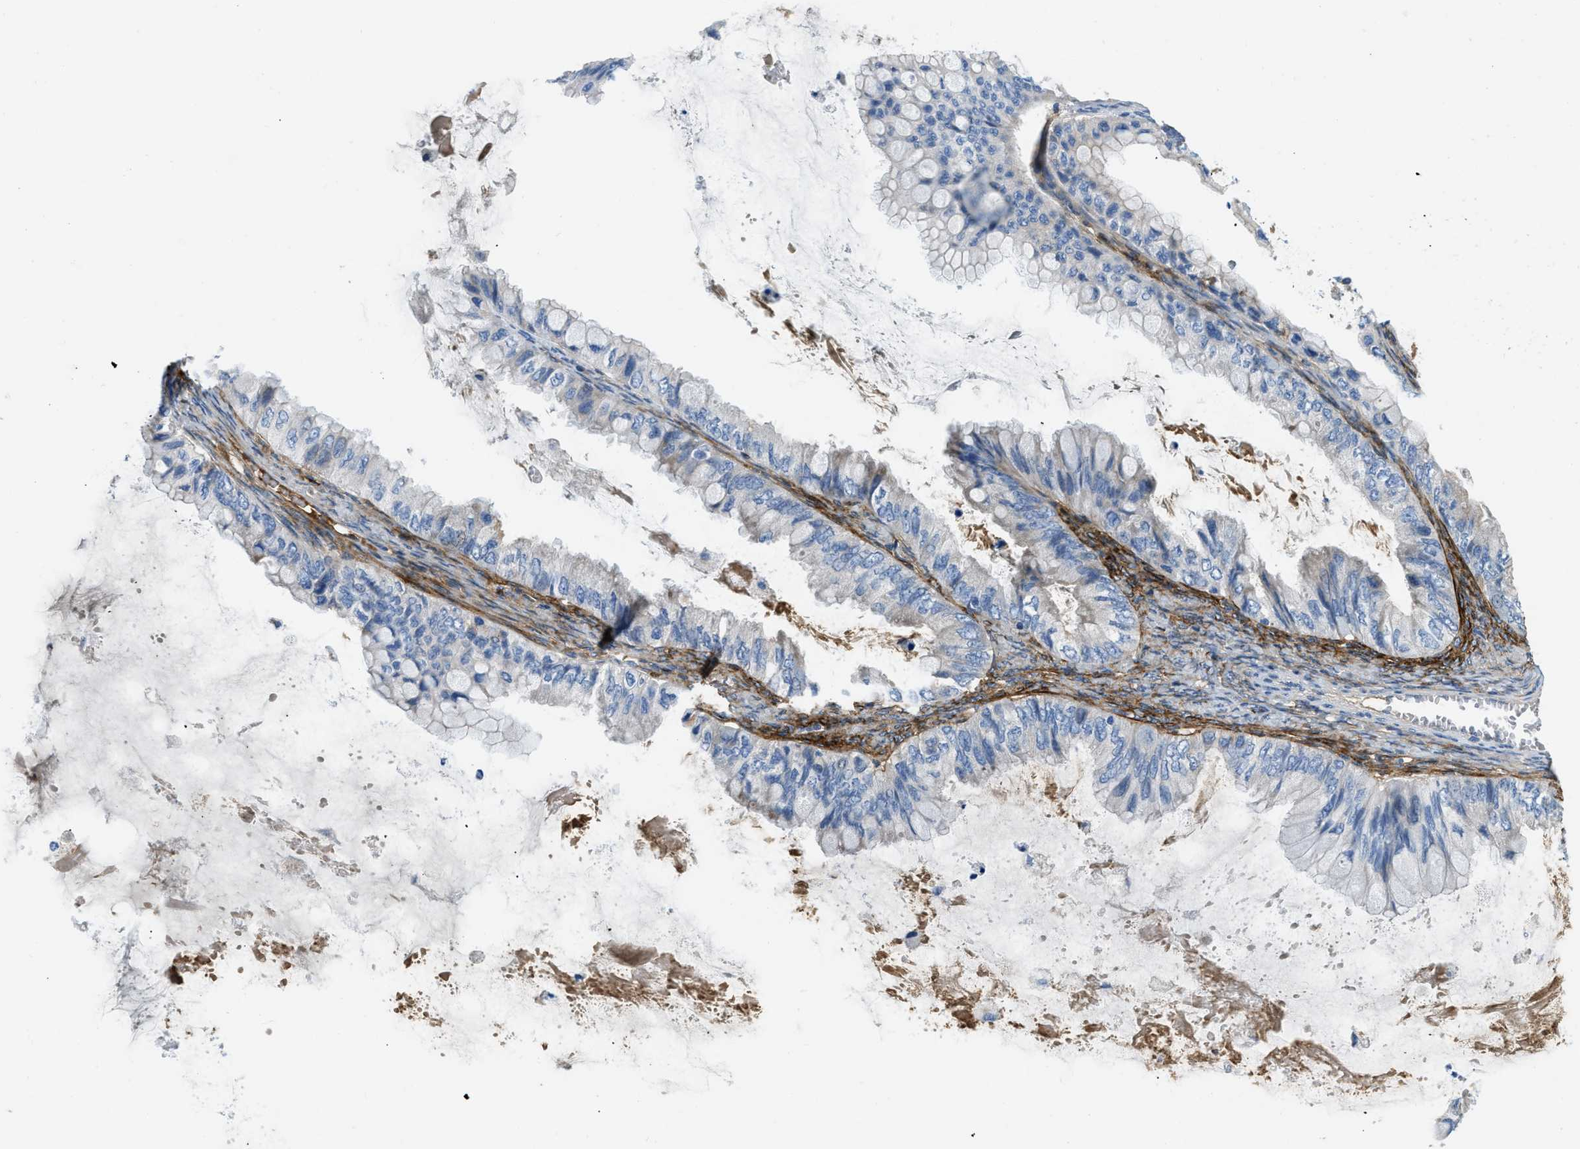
{"staining": {"intensity": "weak", "quantity": "<25%", "location": "cytoplasmic/membranous"}, "tissue": "ovarian cancer", "cell_type": "Tumor cells", "image_type": "cancer", "snomed": [{"axis": "morphology", "description": "Cystadenocarcinoma, mucinous, NOS"}, {"axis": "topography", "description": "Ovary"}], "caption": "Micrograph shows no significant protein positivity in tumor cells of ovarian cancer. (DAB IHC with hematoxylin counter stain).", "gene": "COL15A1", "patient": {"sex": "female", "age": 80}}